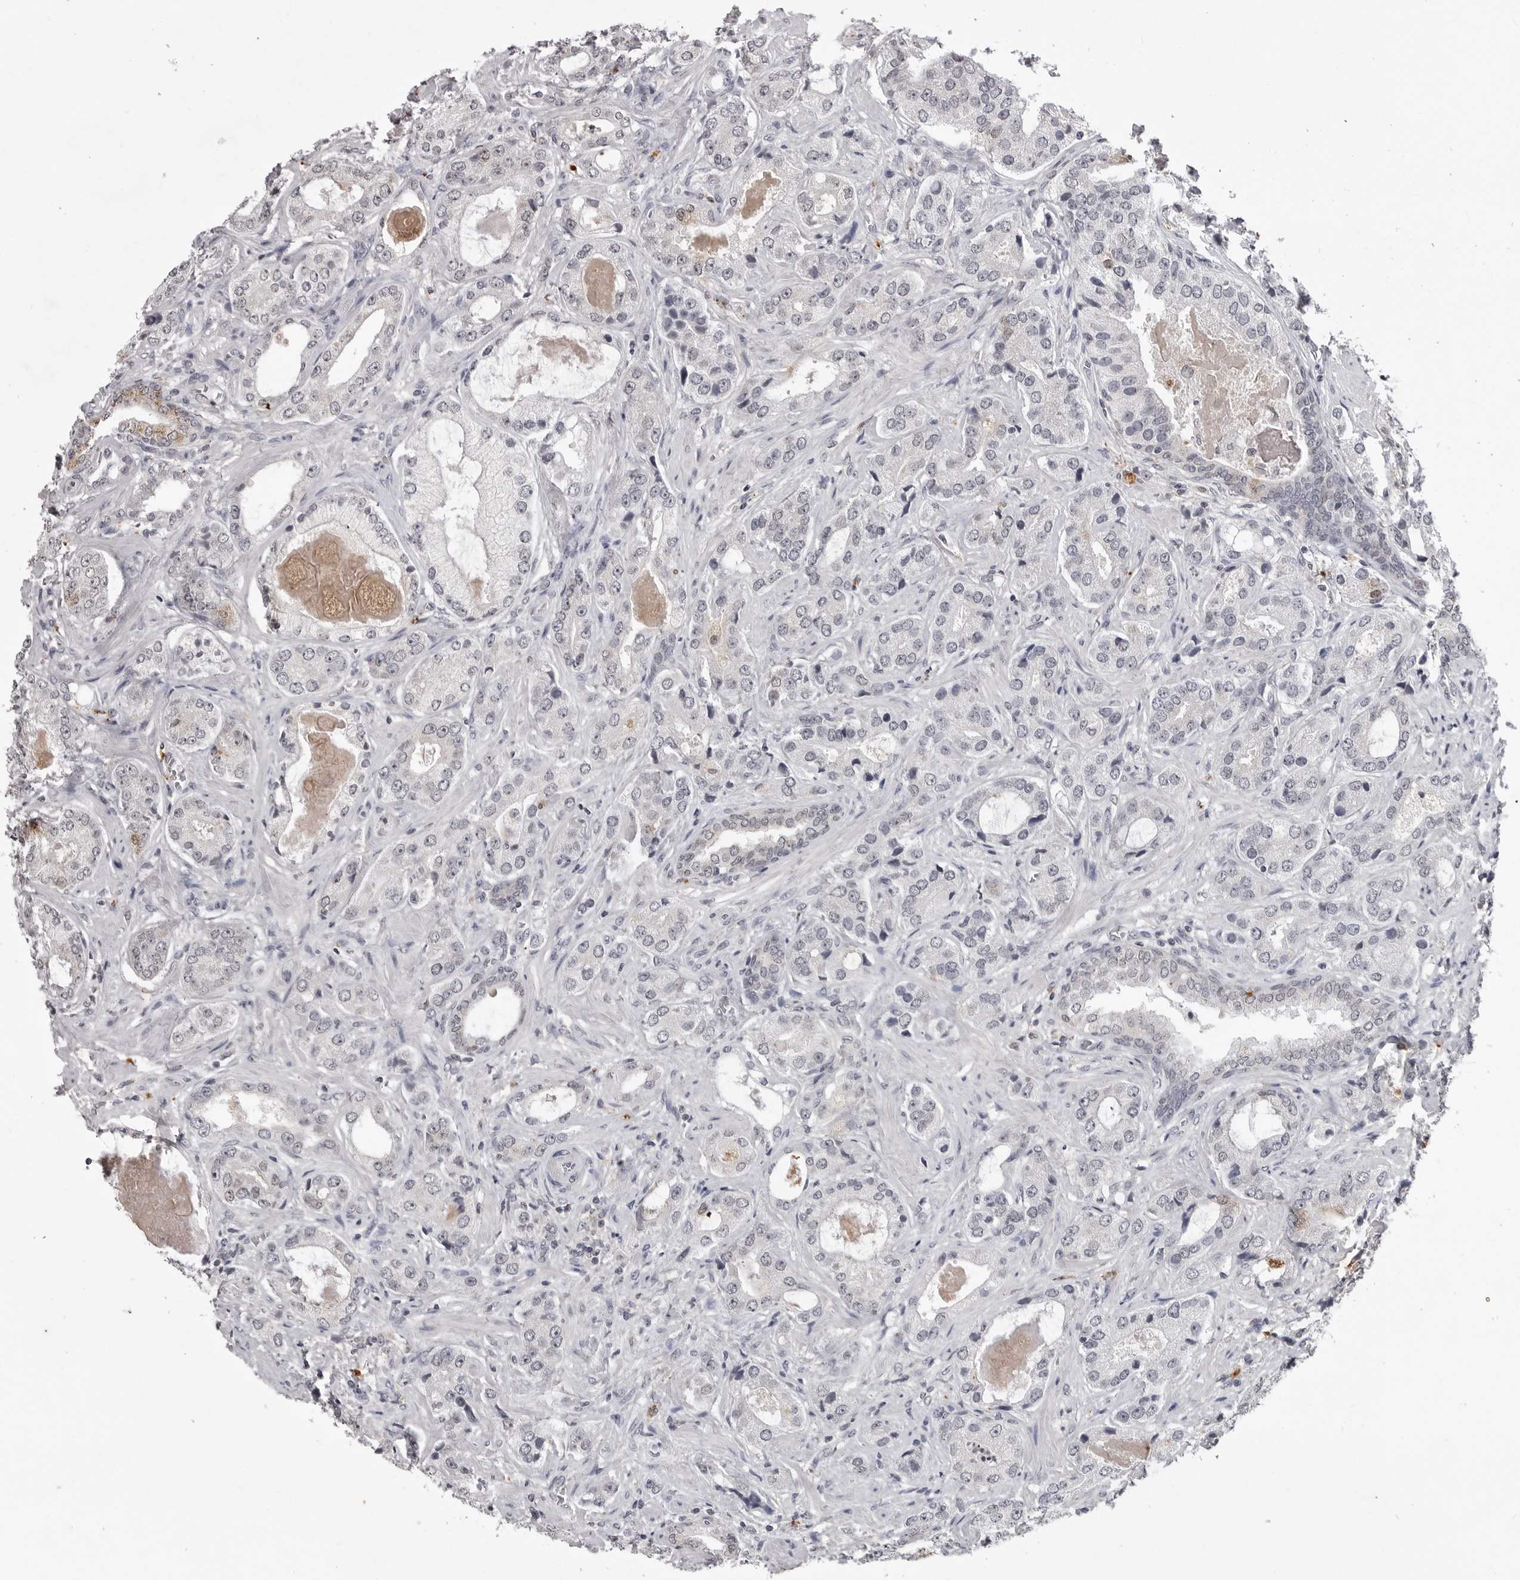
{"staining": {"intensity": "moderate", "quantity": "<25%", "location": "cytoplasmic/membranous"}, "tissue": "prostate cancer", "cell_type": "Tumor cells", "image_type": "cancer", "snomed": [{"axis": "morphology", "description": "Normal tissue, NOS"}, {"axis": "morphology", "description": "Adenocarcinoma, High grade"}, {"axis": "topography", "description": "Prostate"}, {"axis": "topography", "description": "Peripheral nerve tissue"}], "caption": "Prostate cancer (adenocarcinoma (high-grade)) stained with a brown dye demonstrates moderate cytoplasmic/membranous positive expression in approximately <25% of tumor cells.", "gene": "RRM1", "patient": {"sex": "male", "age": 59}}